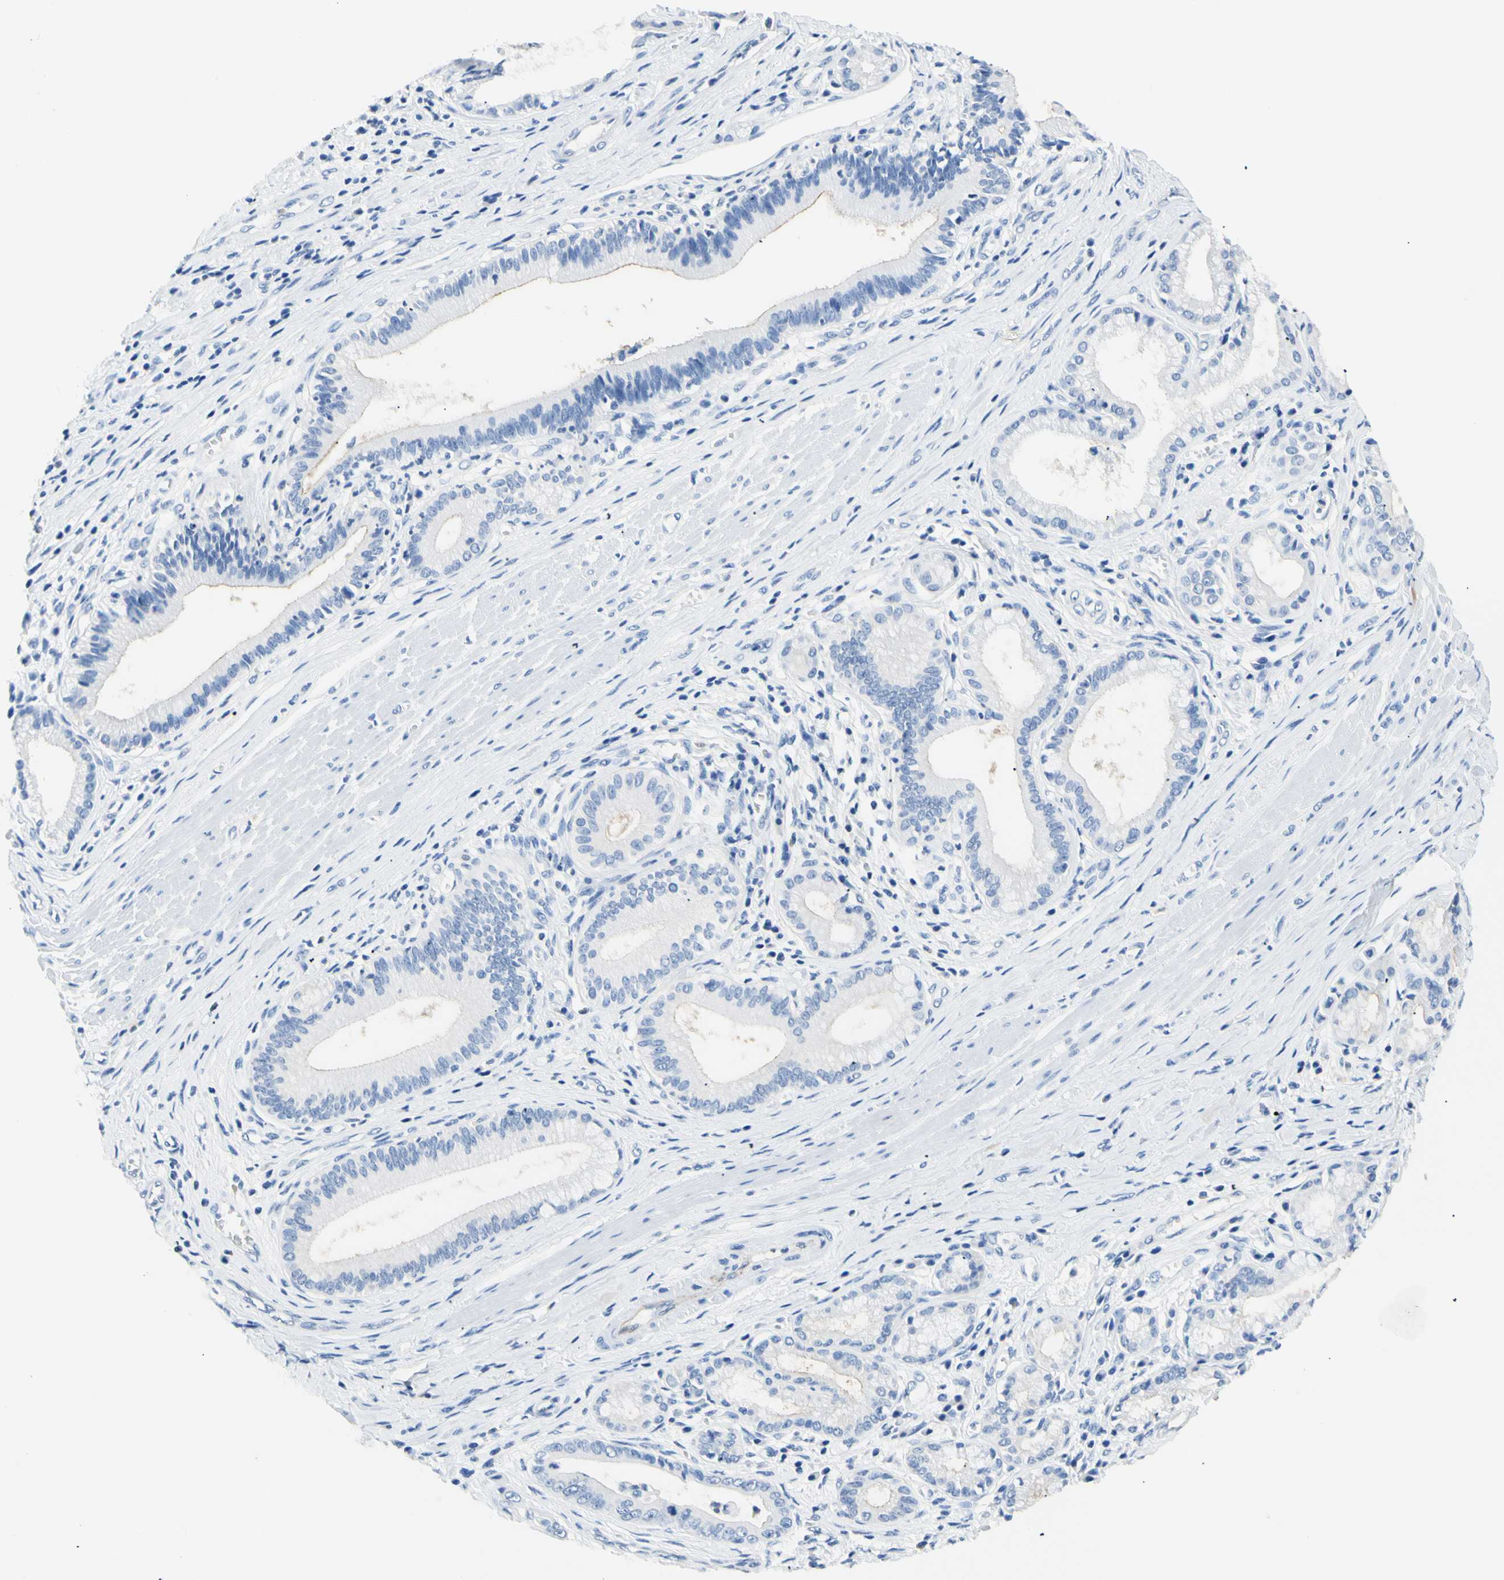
{"staining": {"intensity": "negative", "quantity": "none", "location": "none"}, "tissue": "pancreatic cancer", "cell_type": "Tumor cells", "image_type": "cancer", "snomed": [{"axis": "morphology", "description": "Adenocarcinoma, NOS"}, {"axis": "topography", "description": "Pancreas"}], "caption": "Tumor cells show no significant protein positivity in pancreatic cancer (adenocarcinoma). The staining was performed using DAB (3,3'-diaminobenzidine) to visualize the protein expression in brown, while the nuclei were stained in blue with hematoxylin (Magnification: 20x).", "gene": "HPCA", "patient": {"sex": "female", "age": 75}}